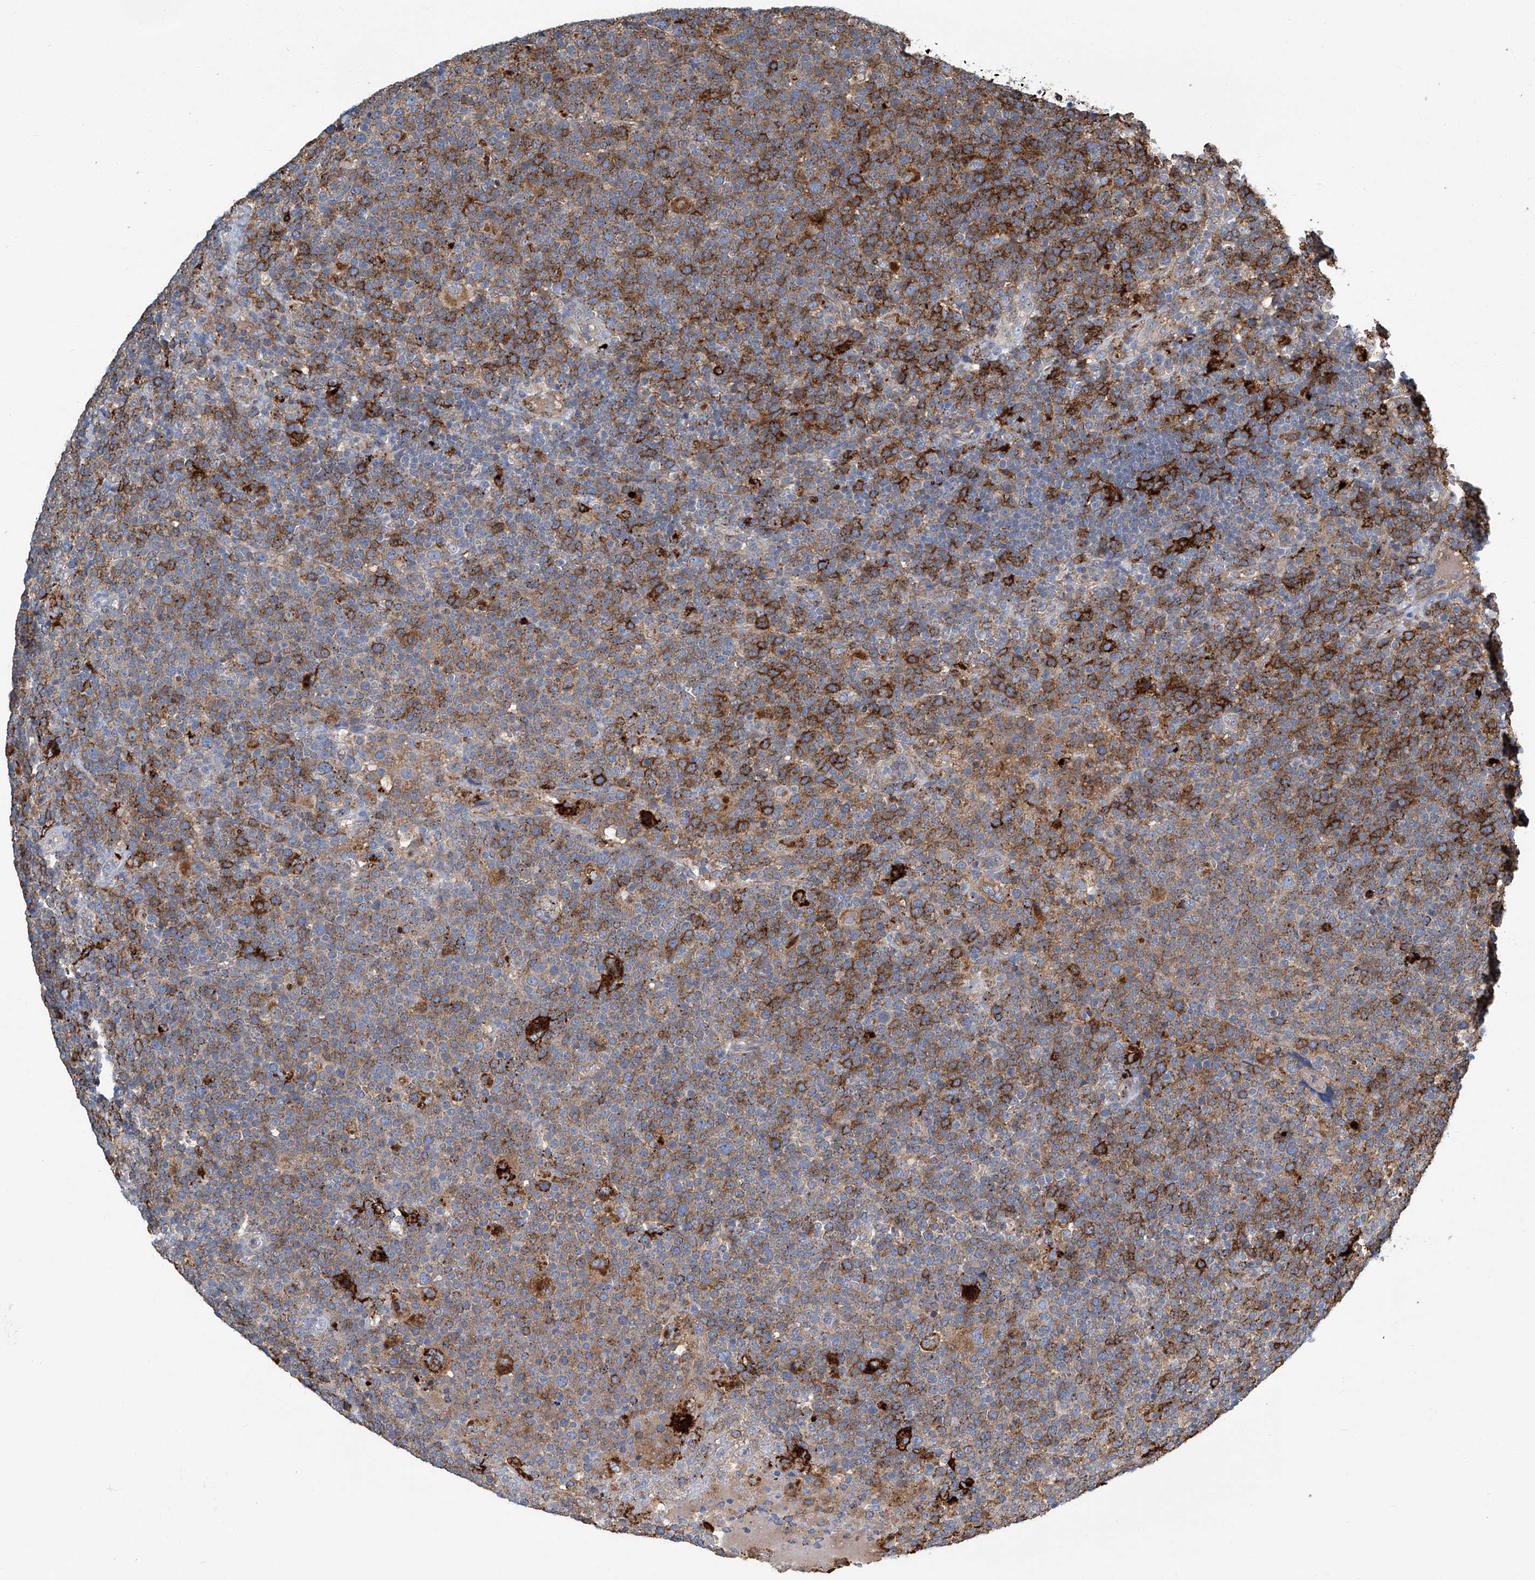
{"staining": {"intensity": "moderate", "quantity": "25%-75%", "location": "cytoplasmic/membranous"}, "tissue": "lymphoma", "cell_type": "Tumor cells", "image_type": "cancer", "snomed": [{"axis": "morphology", "description": "Malignant lymphoma, non-Hodgkin's type, High grade"}, {"axis": "topography", "description": "Lymph node"}], "caption": "Malignant lymphoma, non-Hodgkin's type (high-grade) stained for a protein (brown) demonstrates moderate cytoplasmic/membranous positive expression in approximately 25%-75% of tumor cells.", "gene": "FAM167A", "patient": {"sex": "male", "age": 61}}